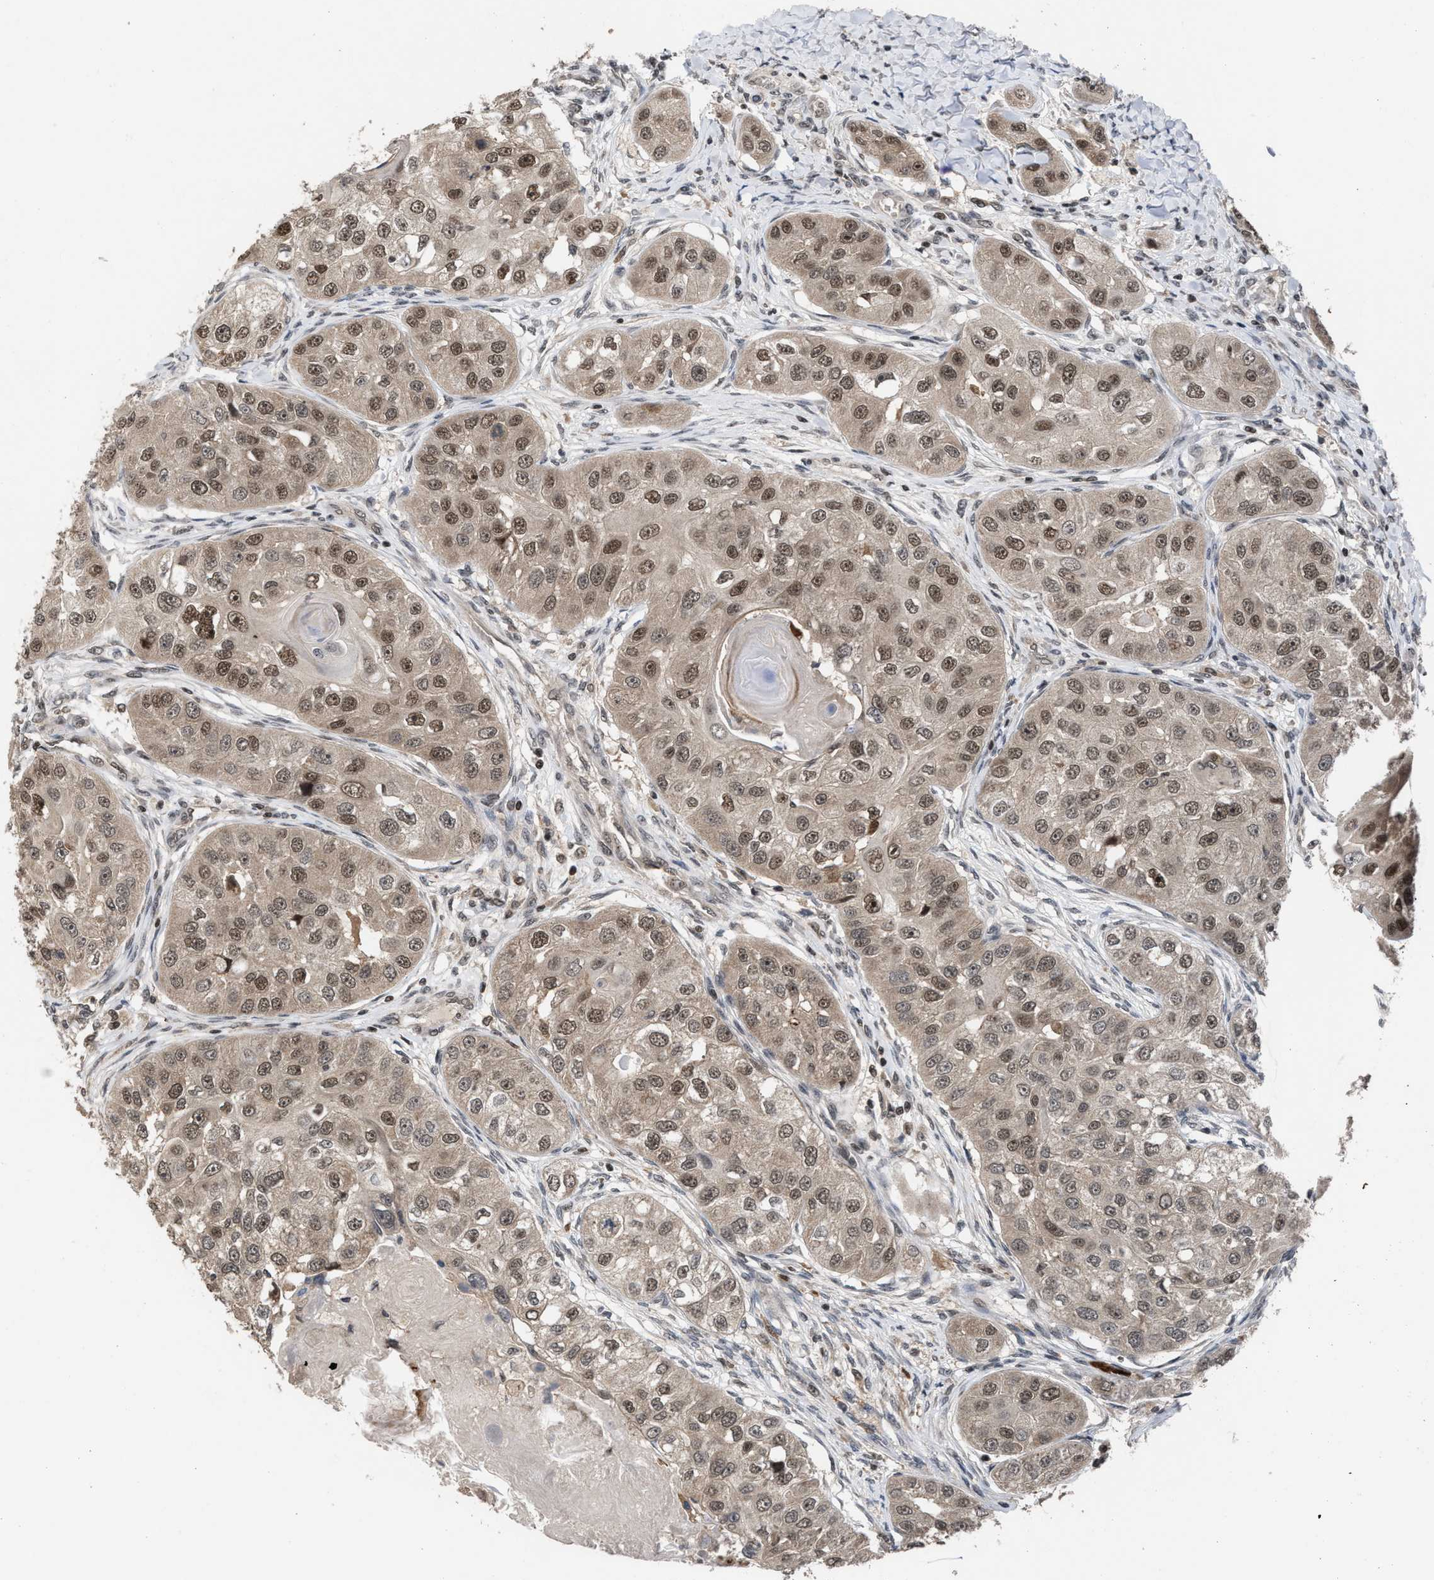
{"staining": {"intensity": "weak", "quantity": ">75%", "location": "cytoplasmic/membranous,nuclear"}, "tissue": "head and neck cancer", "cell_type": "Tumor cells", "image_type": "cancer", "snomed": [{"axis": "morphology", "description": "Normal tissue, NOS"}, {"axis": "morphology", "description": "Squamous cell carcinoma, NOS"}, {"axis": "topography", "description": "Skeletal muscle"}, {"axis": "topography", "description": "Head-Neck"}], "caption": "DAB (3,3'-diaminobenzidine) immunohistochemical staining of human head and neck cancer displays weak cytoplasmic/membranous and nuclear protein staining in about >75% of tumor cells.", "gene": "C9orf78", "patient": {"sex": "male", "age": 51}}